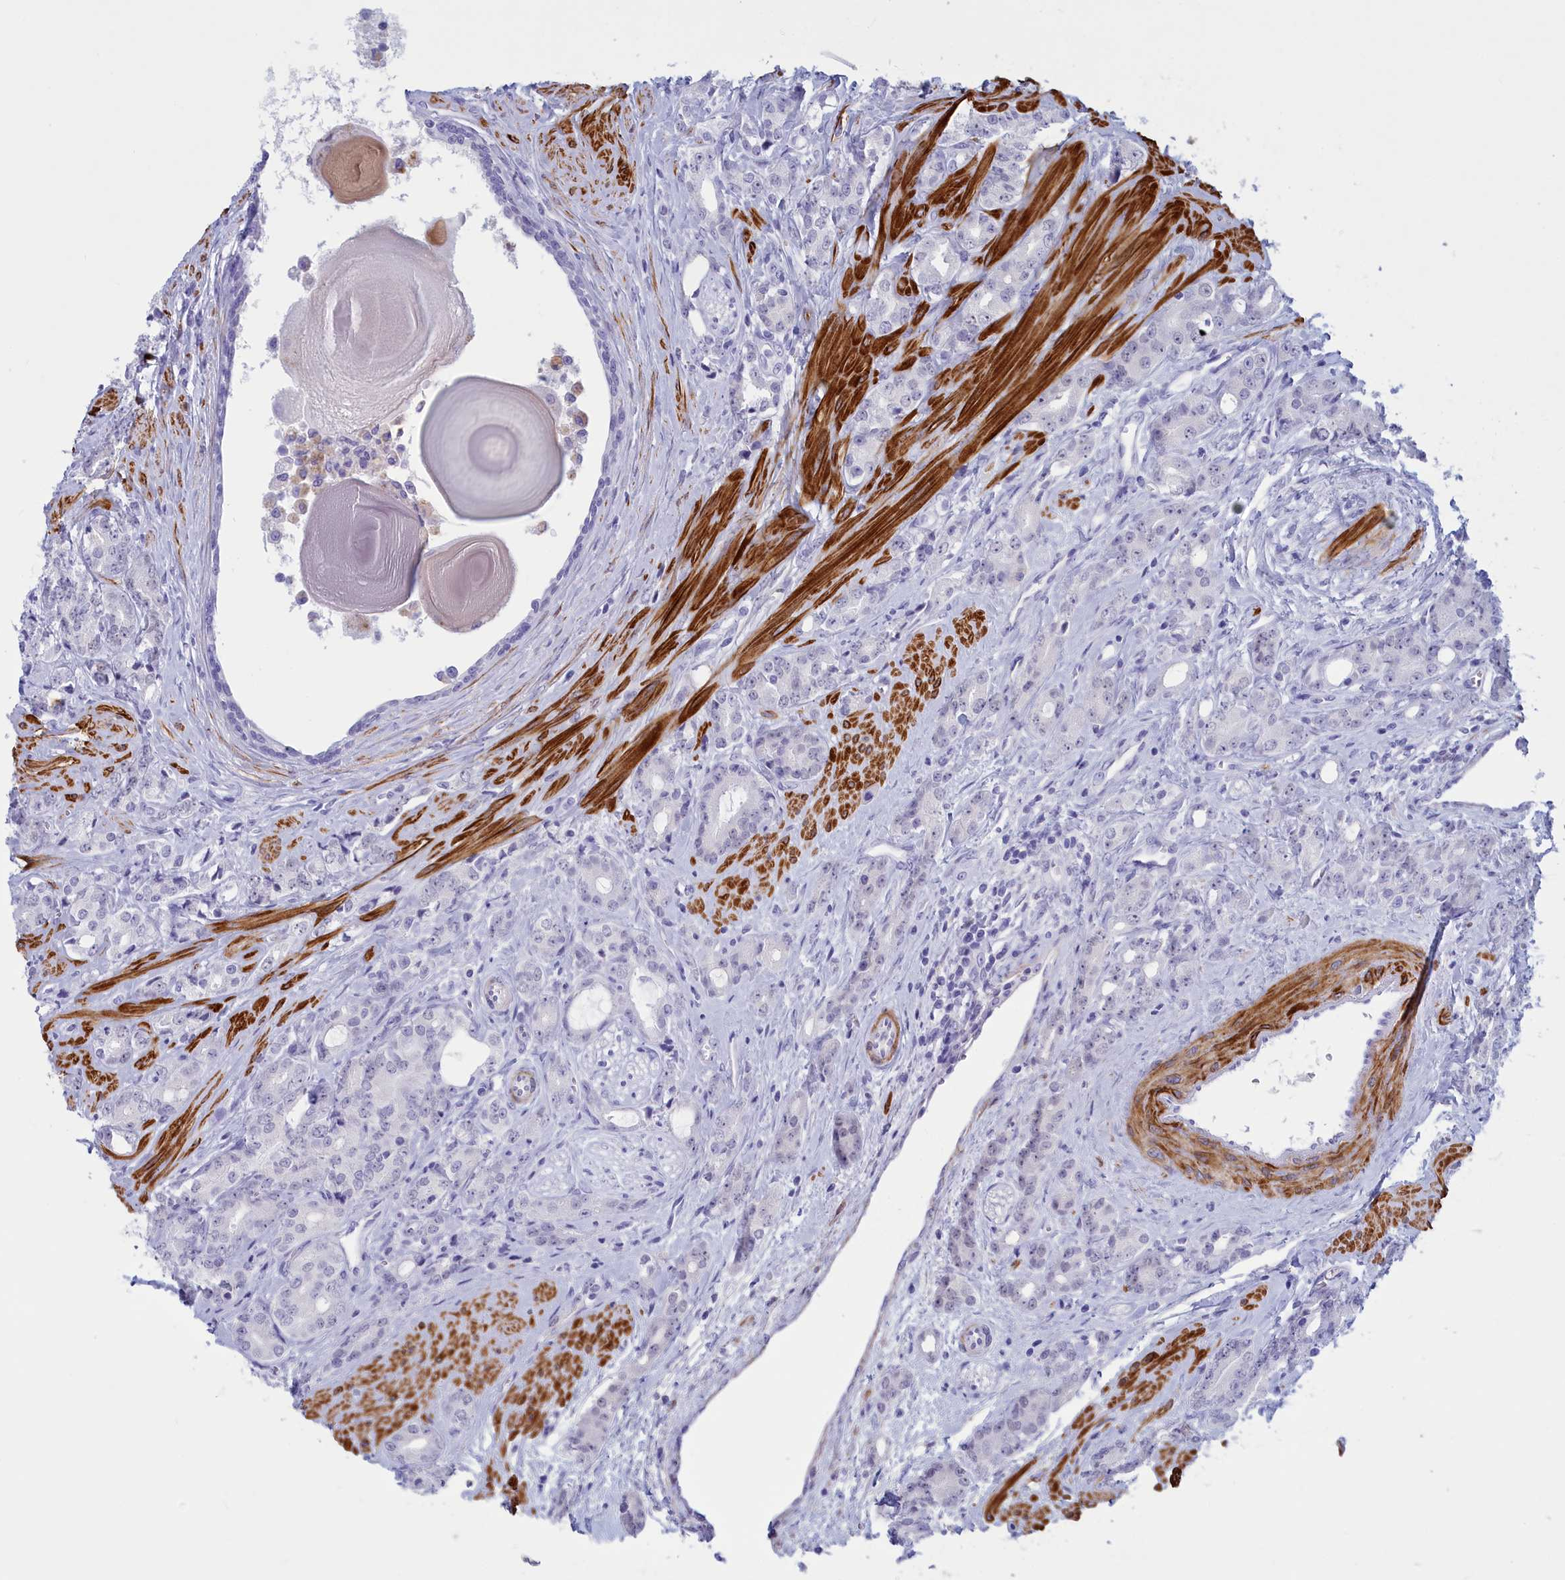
{"staining": {"intensity": "negative", "quantity": "none", "location": "none"}, "tissue": "prostate cancer", "cell_type": "Tumor cells", "image_type": "cancer", "snomed": [{"axis": "morphology", "description": "Adenocarcinoma, High grade"}, {"axis": "topography", "description": "Prostate"}], "caption": "This photomicrograph is of high-grade adenocarcinoma (prostate) stained with IHC to label a protein in brown with the nuclei are counter-stained blue. There is no positivity in tumor cells.", "gene": "GAPDHS", "patient": {"sex": "male", "age": 62}}